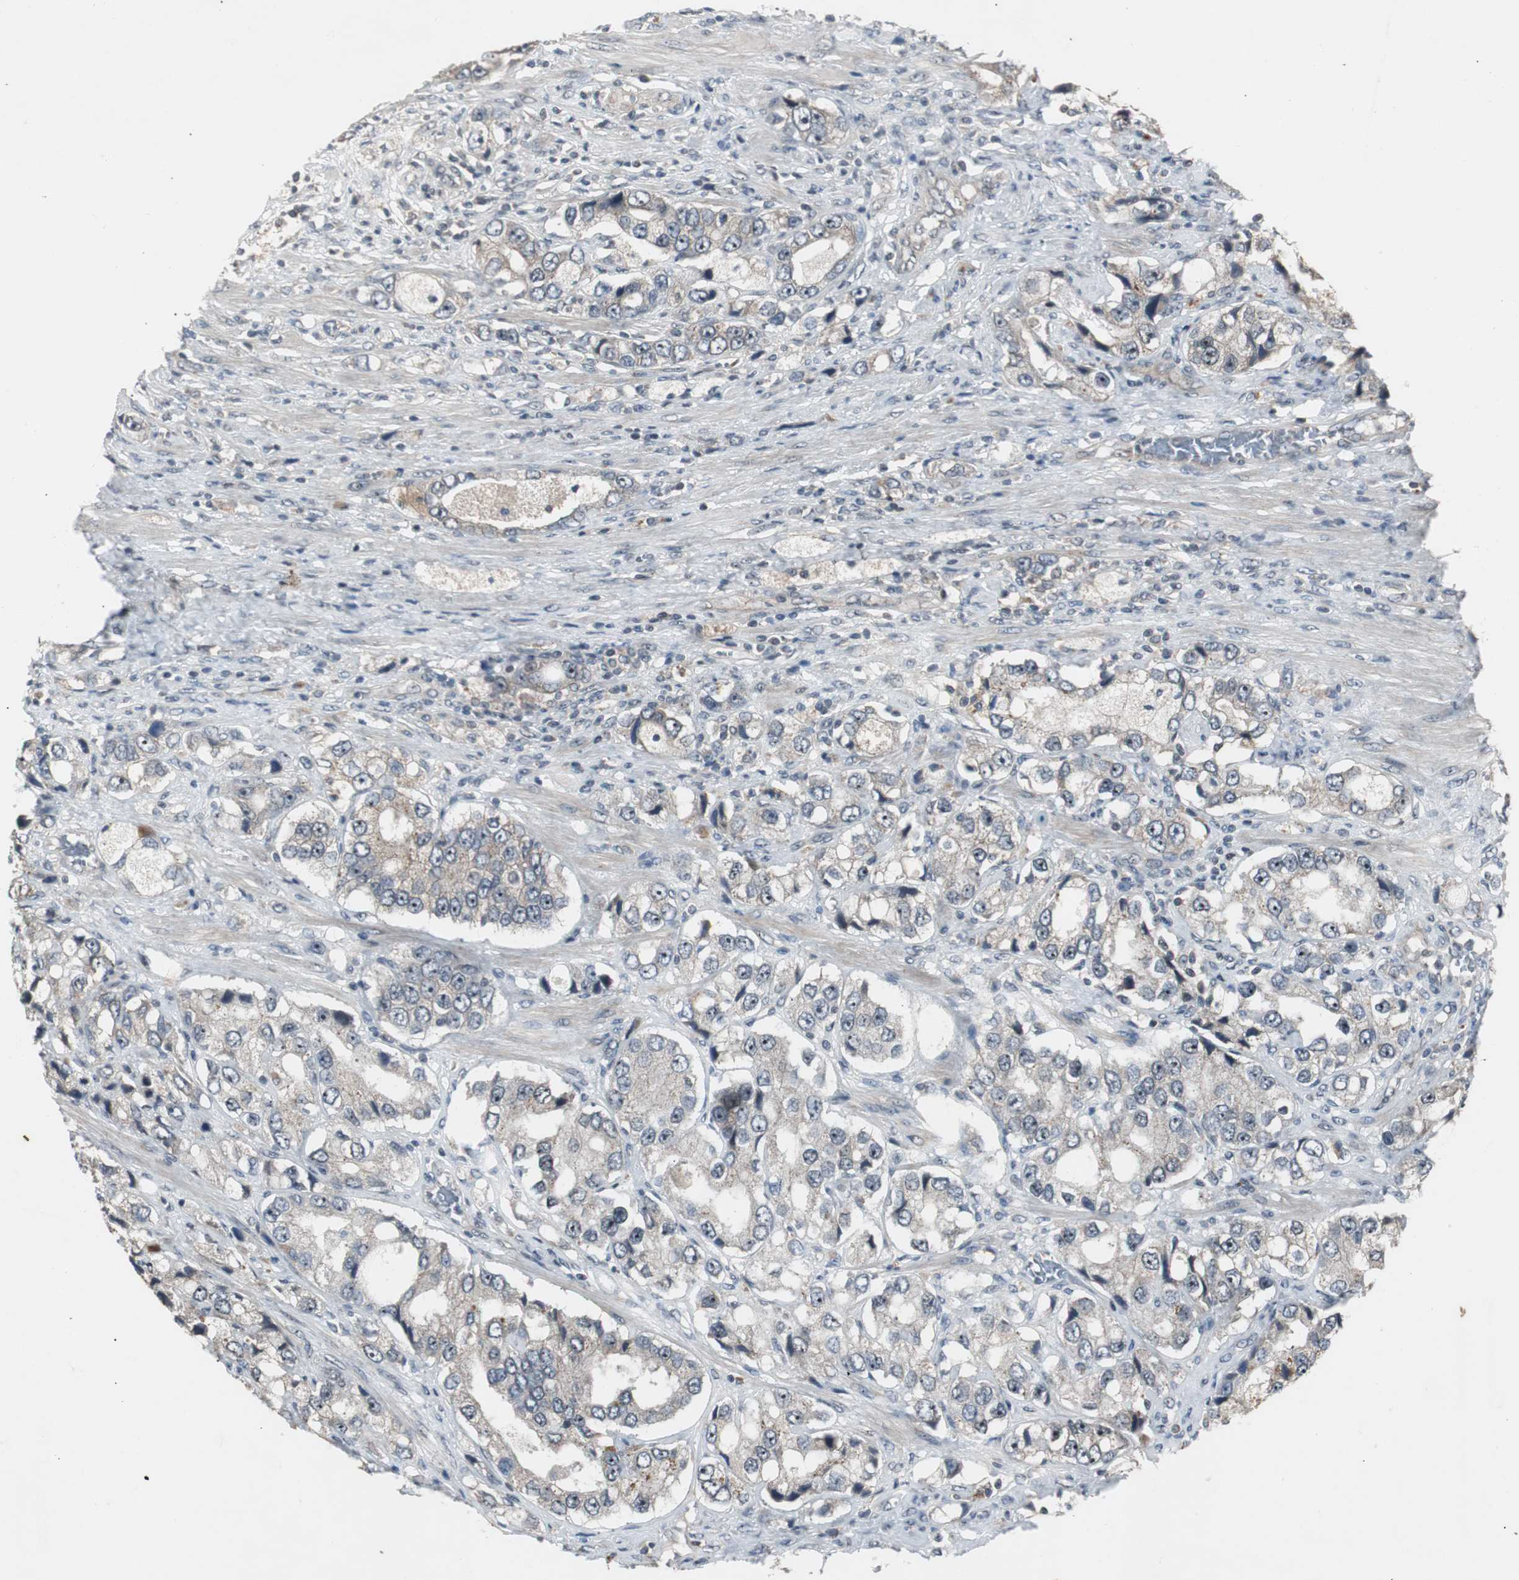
{"staining": {"intensity": "weak", "quantity": ">75%", "location": "cytoplasmic/membranous"}, "tissue": "prostate cancer", "cell_type": "Tumor cells", "image_type": "cancer", "snomed": [{"axis": "morphology", "description": "Adenocarcinoma, High grade"}, {"axis": "topography", "description": "Prostate"}], "caption": "Protein expression analysis of human high-grade adenocarcinoma (prostate) reveals weak cytoplasmic/membranous positivity in approximately >75% of tumor cells. (IHC, brightfield microscopy, high magnification).", "gene": "ZMPSTE24", "patient": {"sex": "male", "age": 63}}